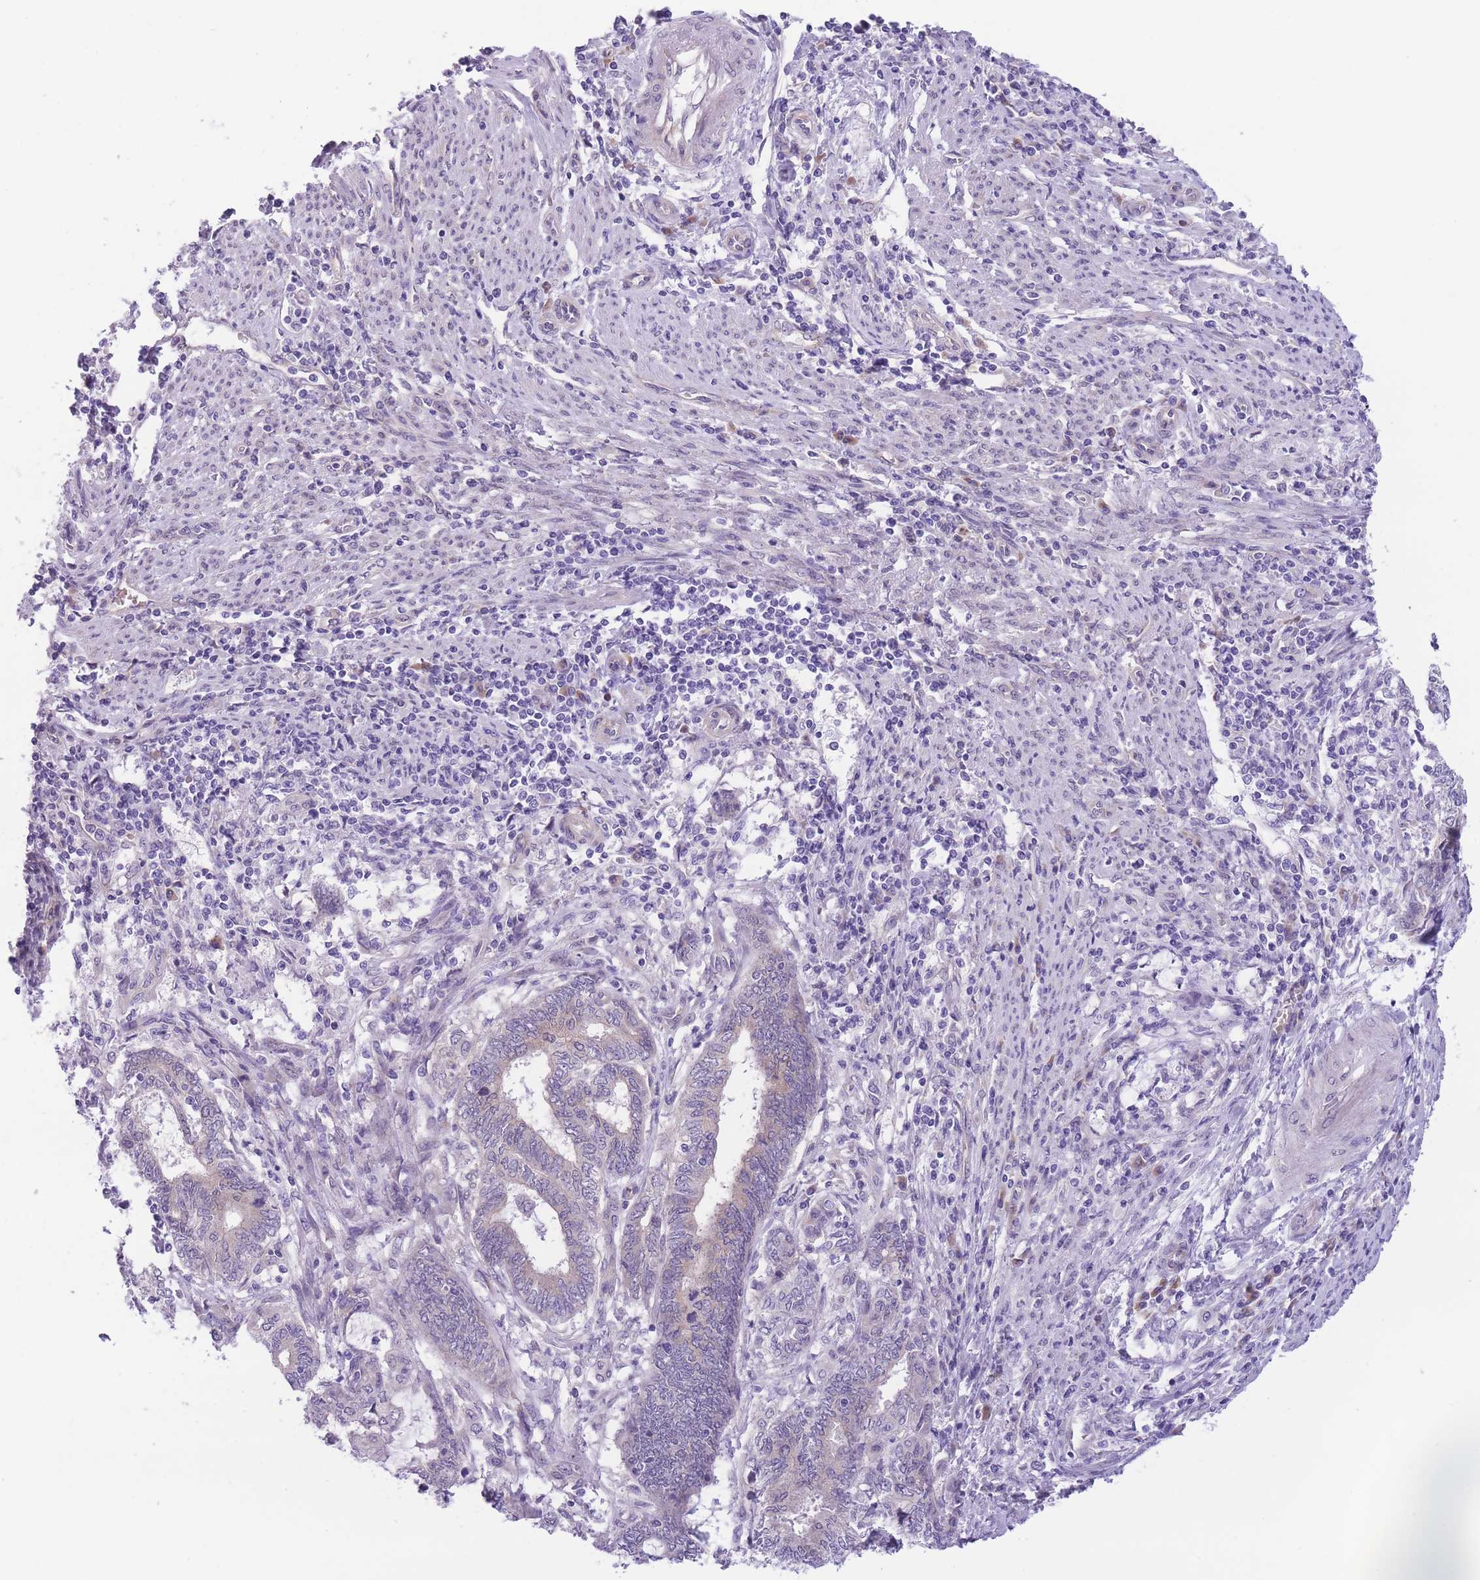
{"staining": {"intensity": "negative", "quantity": "none", "location": "none"}, "tissue": "endometrial cancer", "cell_type": "Tumor cells", "image_type": "cancer", "snomed": [{"axis": "morphology", "description": "Adenocarcinoma, NOS"}, {"axis": "topography", "description": "Uterus"}, {"axis": "topography", "description": "Endometrium"}], "caption": "Immunohistochemical staining of endometrial cancer (adenocarcinoma) demonstrates no significant expression in tumor cells. (DAB (3,3'-diaminobenzidine) IHC, high magnification).", "gene": "WWOX", "patient": {"sex": "female", "age": 70}}